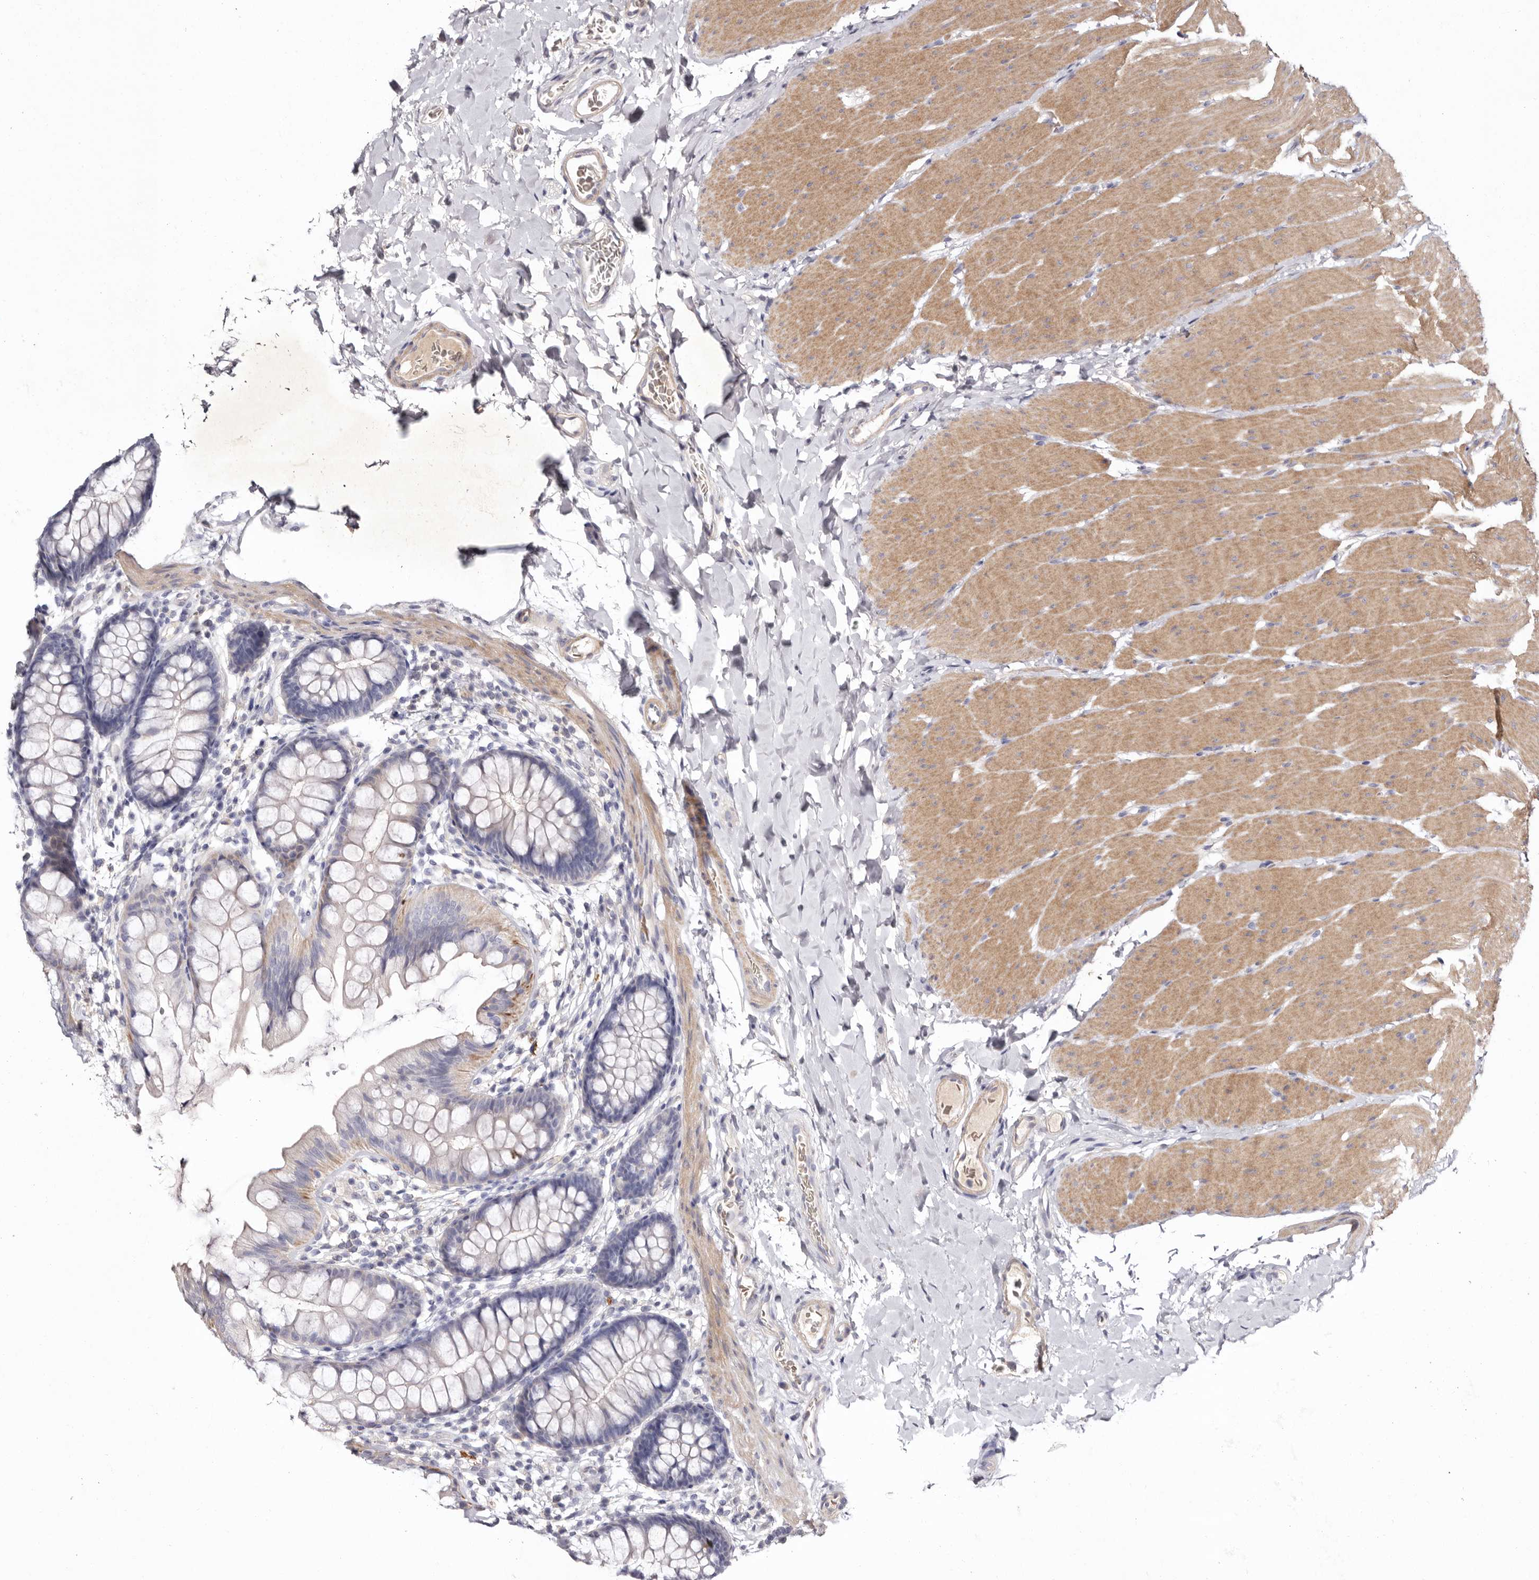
{"staining": {"intensity": "weak", "quantity": "25%-75%", "location": "cytoplasmic/membranous"}, "tissue": "colon", "cell_type": "Endothelial cells", "image_type": "normal", "snomed": [{"axis": "morphology", "description": "Normal tissue, NOS"}, {"axis": "topography", "description": "Colon"}], "caption": "Protein expression analysis of benign colon displays weak cytoplasmic/membranous staining in approximately 25%-75% of endothelial cells. (Brightfield microscopy of DAB IHC at high magnification).", "gene": "S1PR5", "patient": {"sex": "female", "age": 62}}